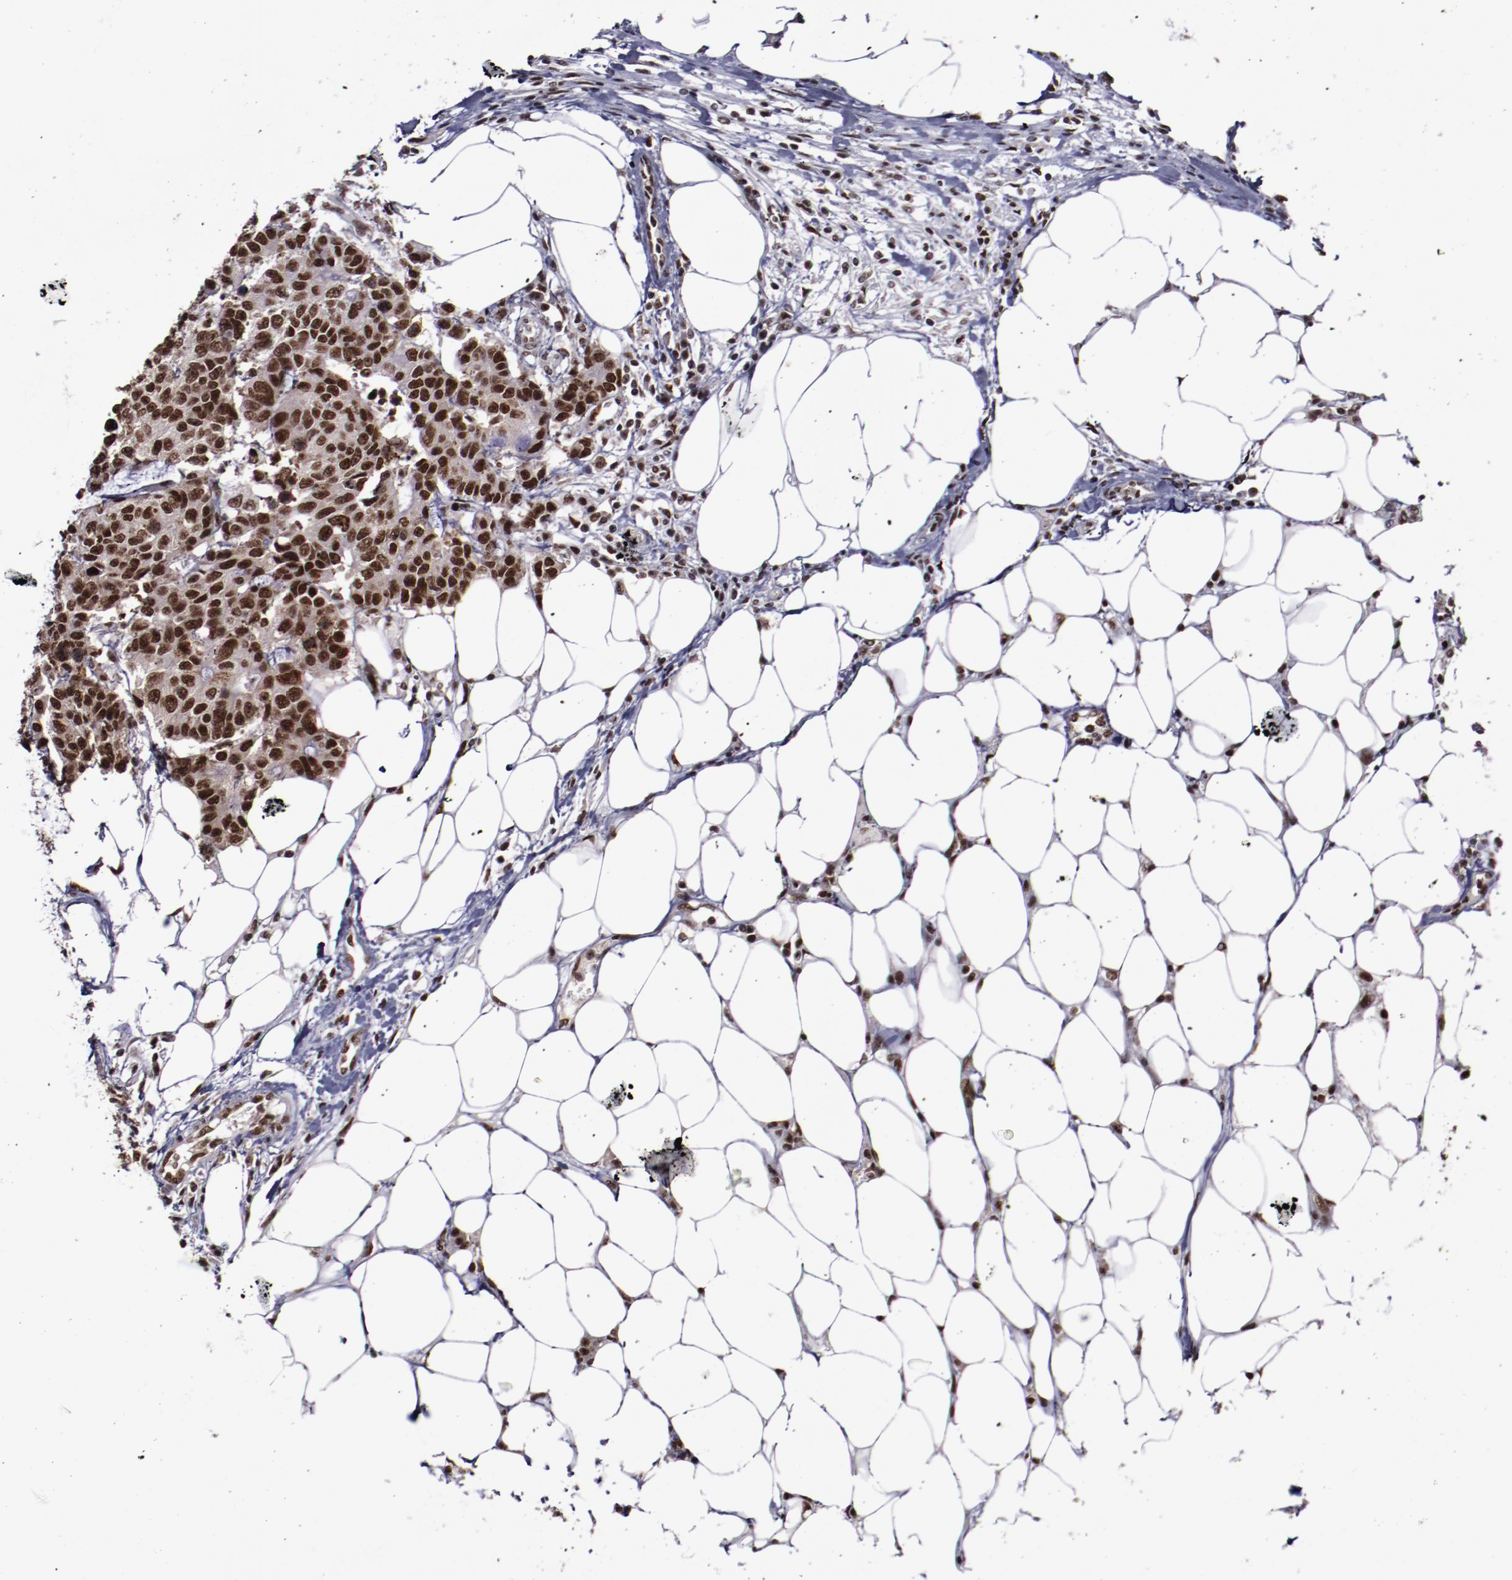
{"staining": {"intensity": "strong", "quantity": ">75%", "location": "nuclear"}, "tissue": "colorectal cancer", "cell_type": "Tumor cells", "image_type": "cancer", "snomed": [{"axis": "morphology", "description": "Adenocarcinoma, NOS"}, {"axis": "topography", "description": "Colon"}], "caption": "About >75% of tumor cells in adenocarcinoma (colorectal) demonstrate strong nuclear protein expression as visualized by brown immunohistochemical staining.", "gene": "ERH", "patient": {"sex": "female", "age": 86}}